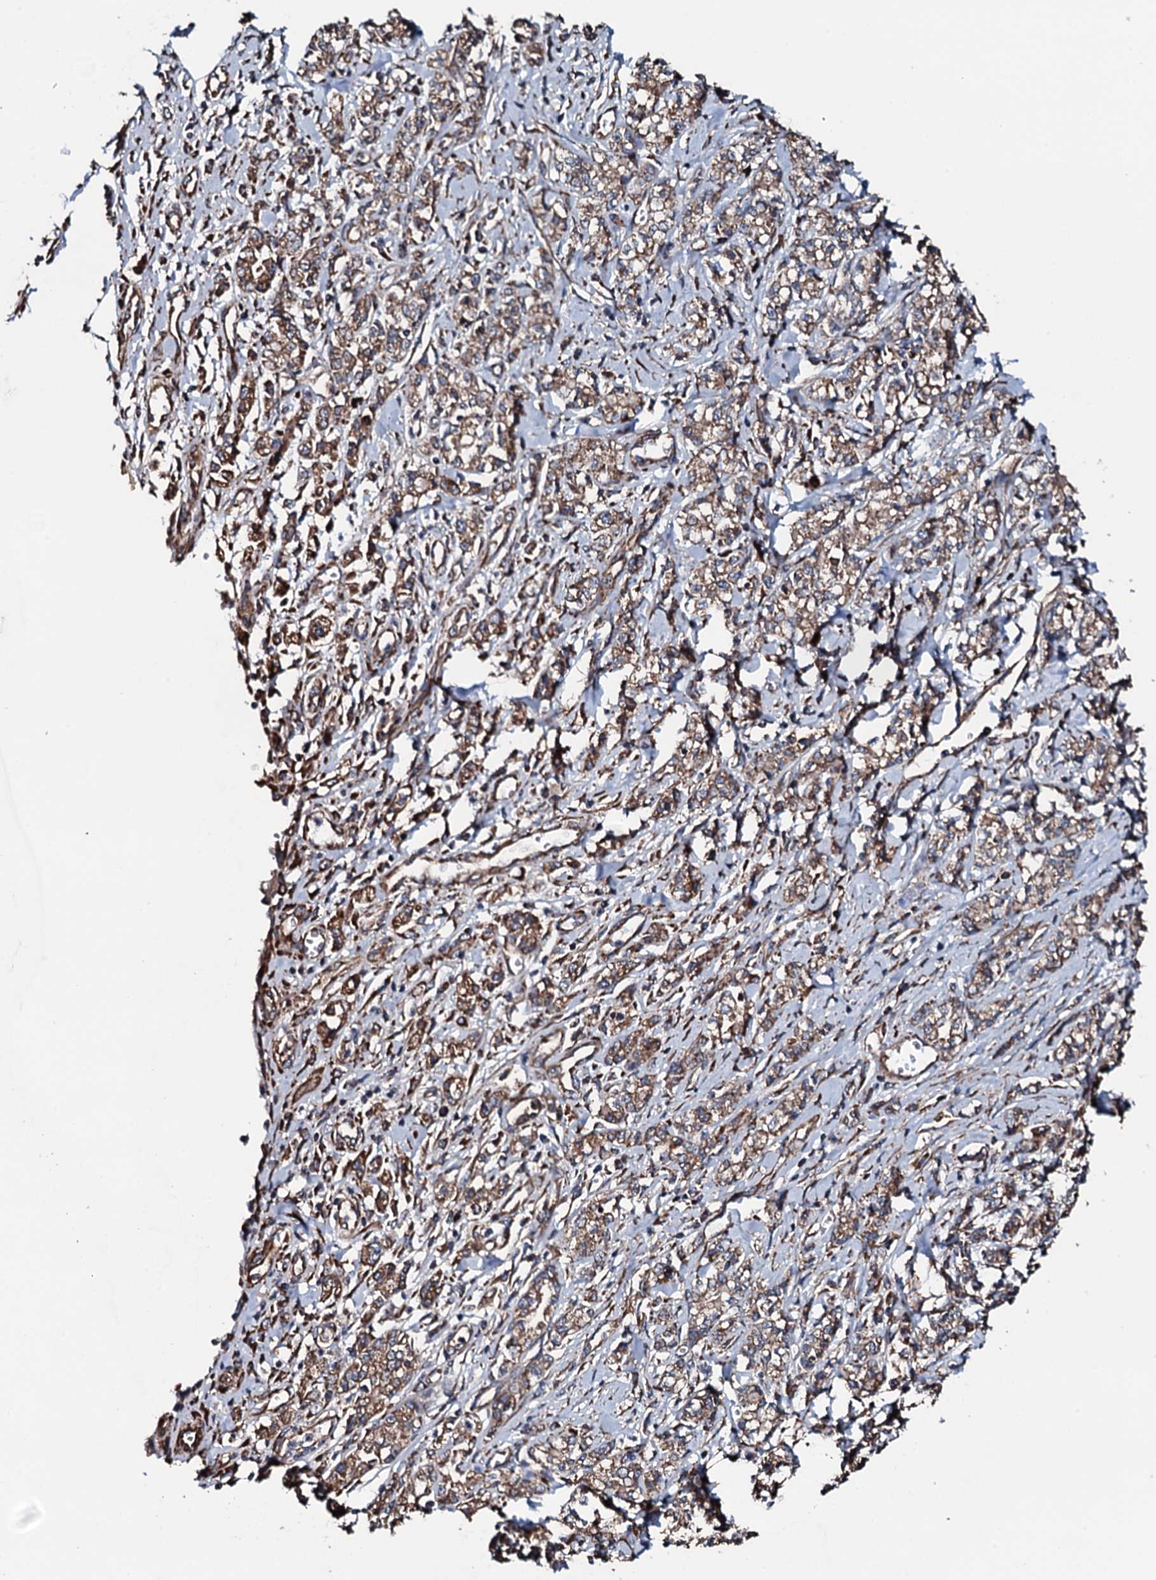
{"staining": {"intensity": "moderate", "quantity": ">75%", "location": "cytoplasmic/membranous"}, "tissue": "stomach cancer", "cell_type": "Tumor cells", "image_type": "cancer", "snomed": [{"axis": "morphology", "description": "Adenocarcinoma, NOS"}, {"axis": "topography", "description": "Stomach"}], "caption": "Human stomach cancer stained with a protein marker reveals moderate staining in tumor cells.", "gene": "RAB12", "patient": {"sex": "female", "age": 76}}